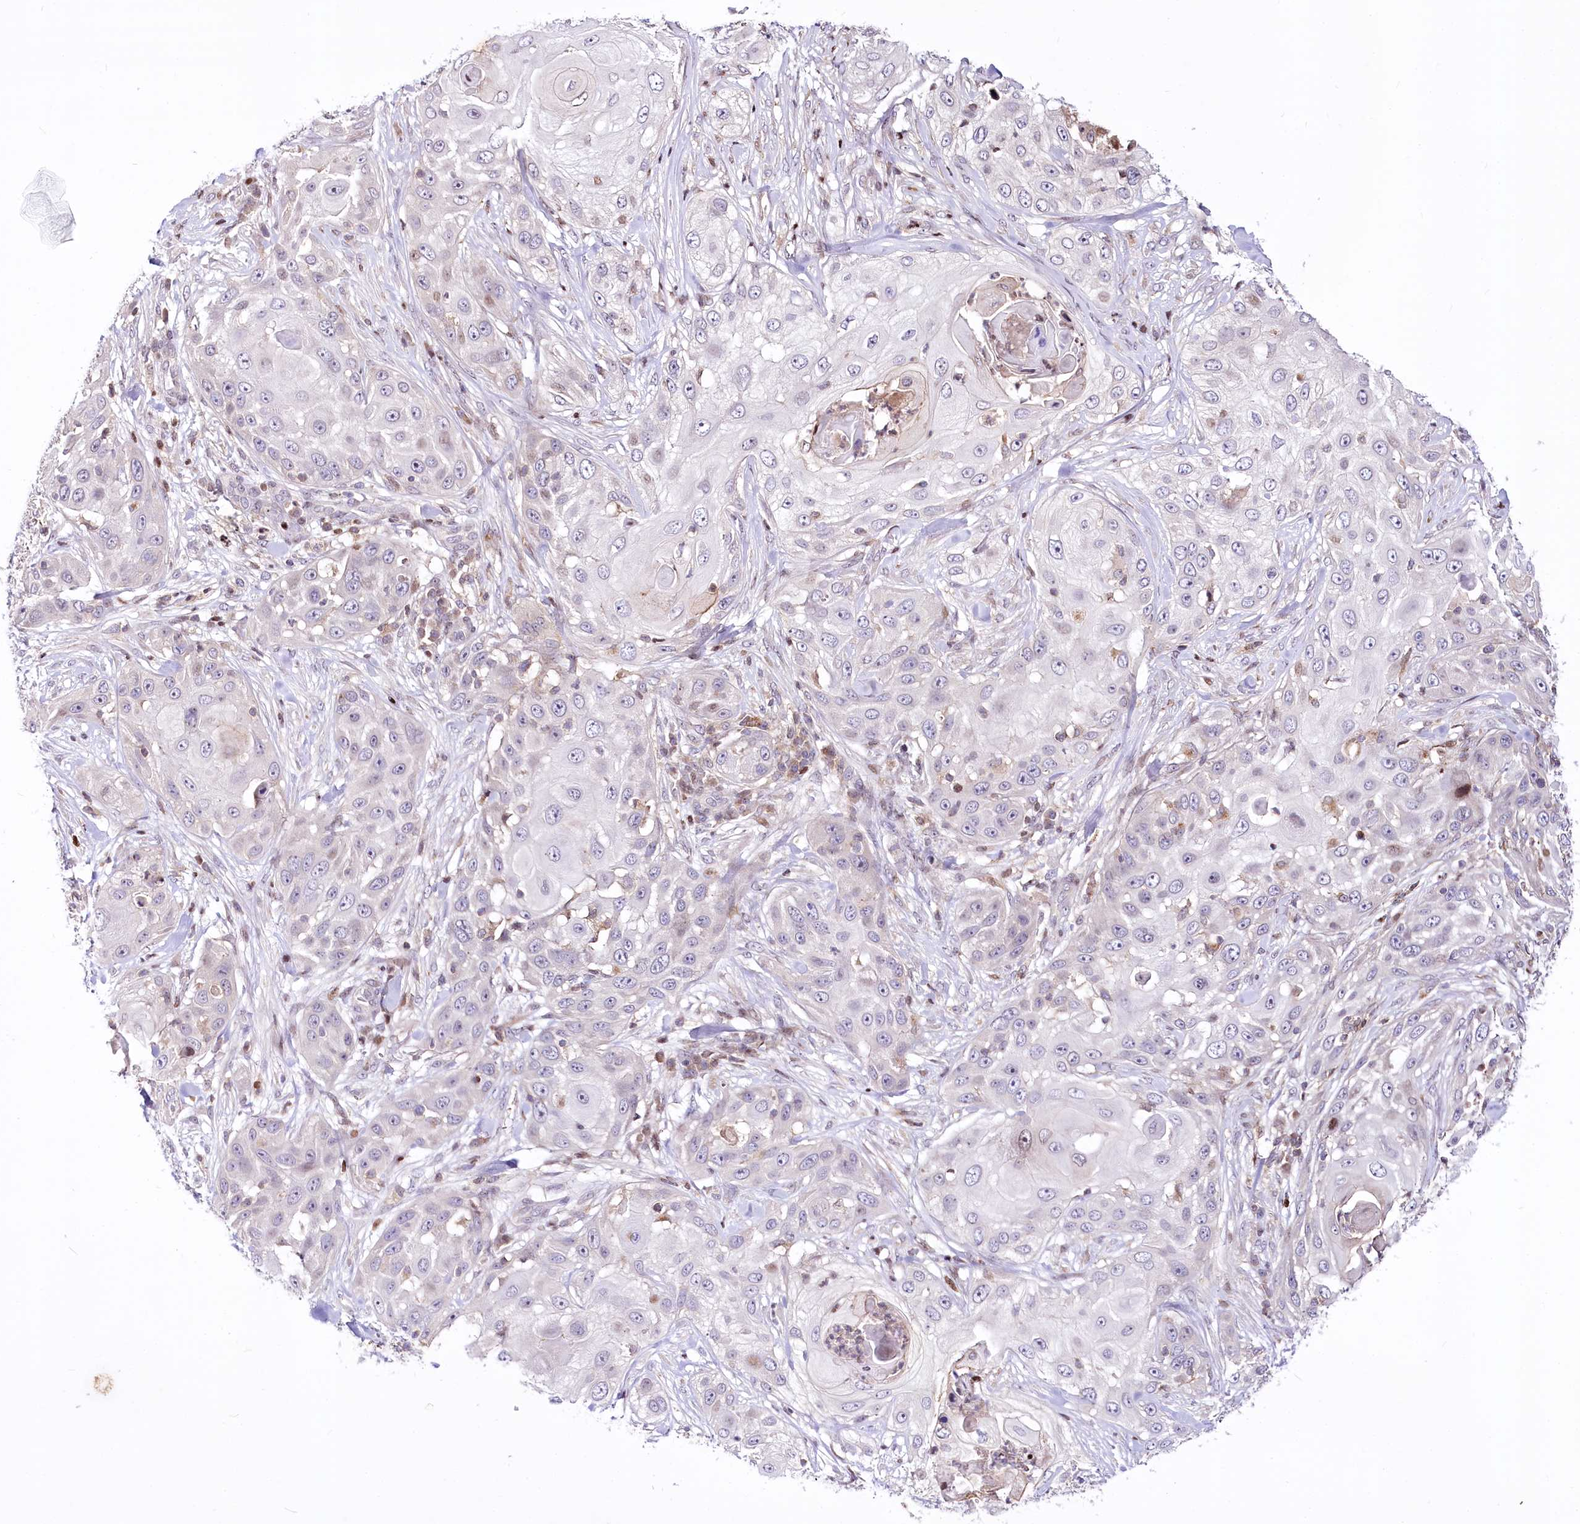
{"staining": {"intensity": "negative", "quantity": "none", "location": "none"}, "tissue": "skin cancer", "cell_type": "Tumor cells", "image_type": "cancer", "snomed": [{"axis": "morphology", "description": "Squamous cell carcinoma, NOS"}, {"axis": "topography", "description": "Skin"}], "caption": "Immunohistochemistry of human skin cancer reveals no expression in tumor cells. (DAB IHC, high magnification).", "gene": "ZFYVE27", "patient": {"sex": "female", "age": 44}}